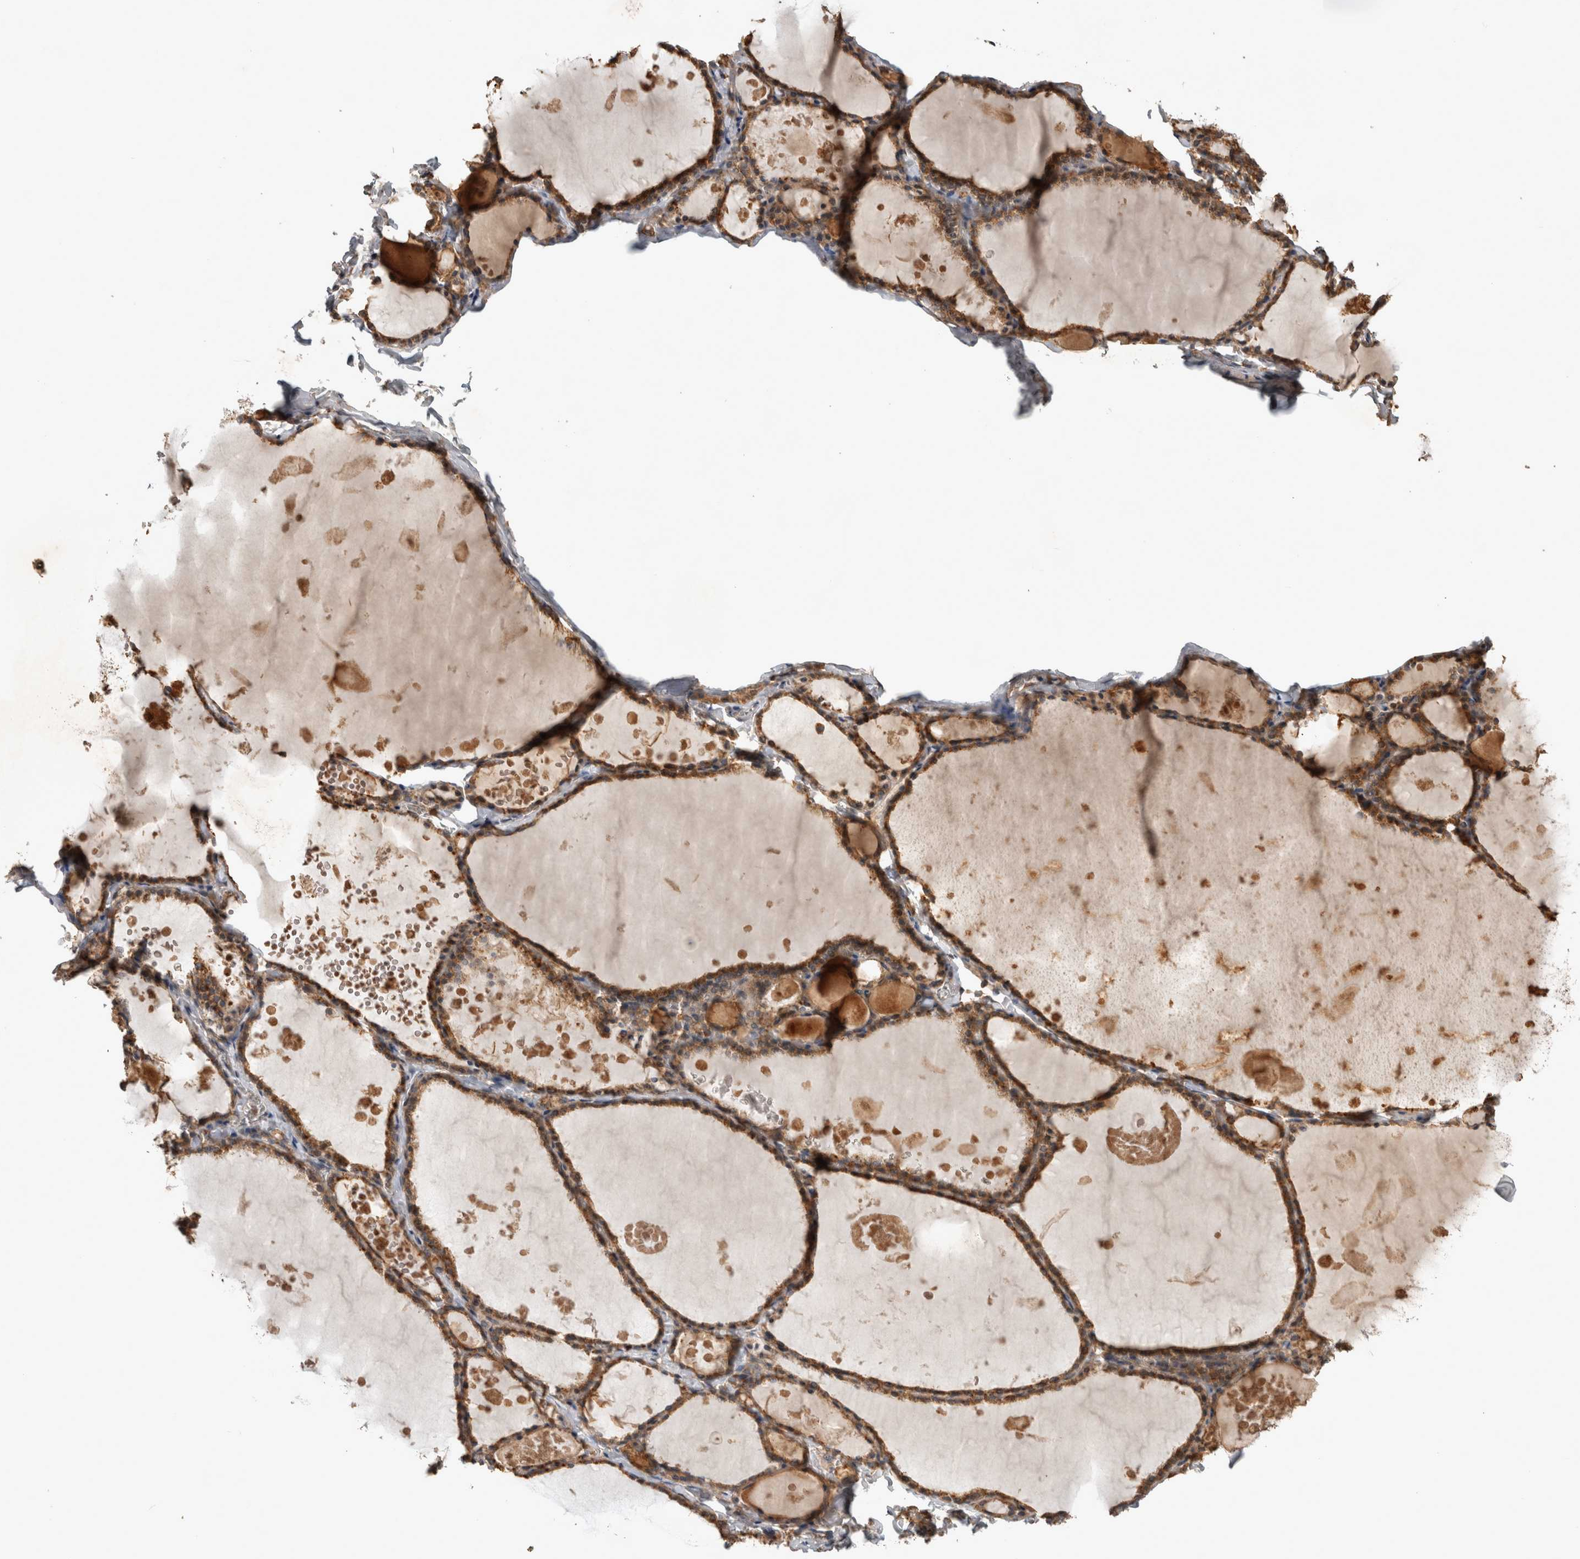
{"staining": {"intensity": "strong", "quantity": ">75%", "location": "cytoplasmic/membranous"}, "tissue": "thyroid gland", "cell_type": "Glandular cells", "image_type": "normal", "snomed": [{"axis": "morphology", "description": "Normal tissue, NOS"}, {"axis": "topography", "description": "Thyroid gland"}], "caption": "DAB (3,3'-diaminobenzidine) immunohistochemical staining of unremarkable thyroid gland exhibits strong cytoplasmic/membranous protein staining in about >75% of glandular cells.", "gene": "TRMT61B", "patient": {"sex": "male", "age": 56}}